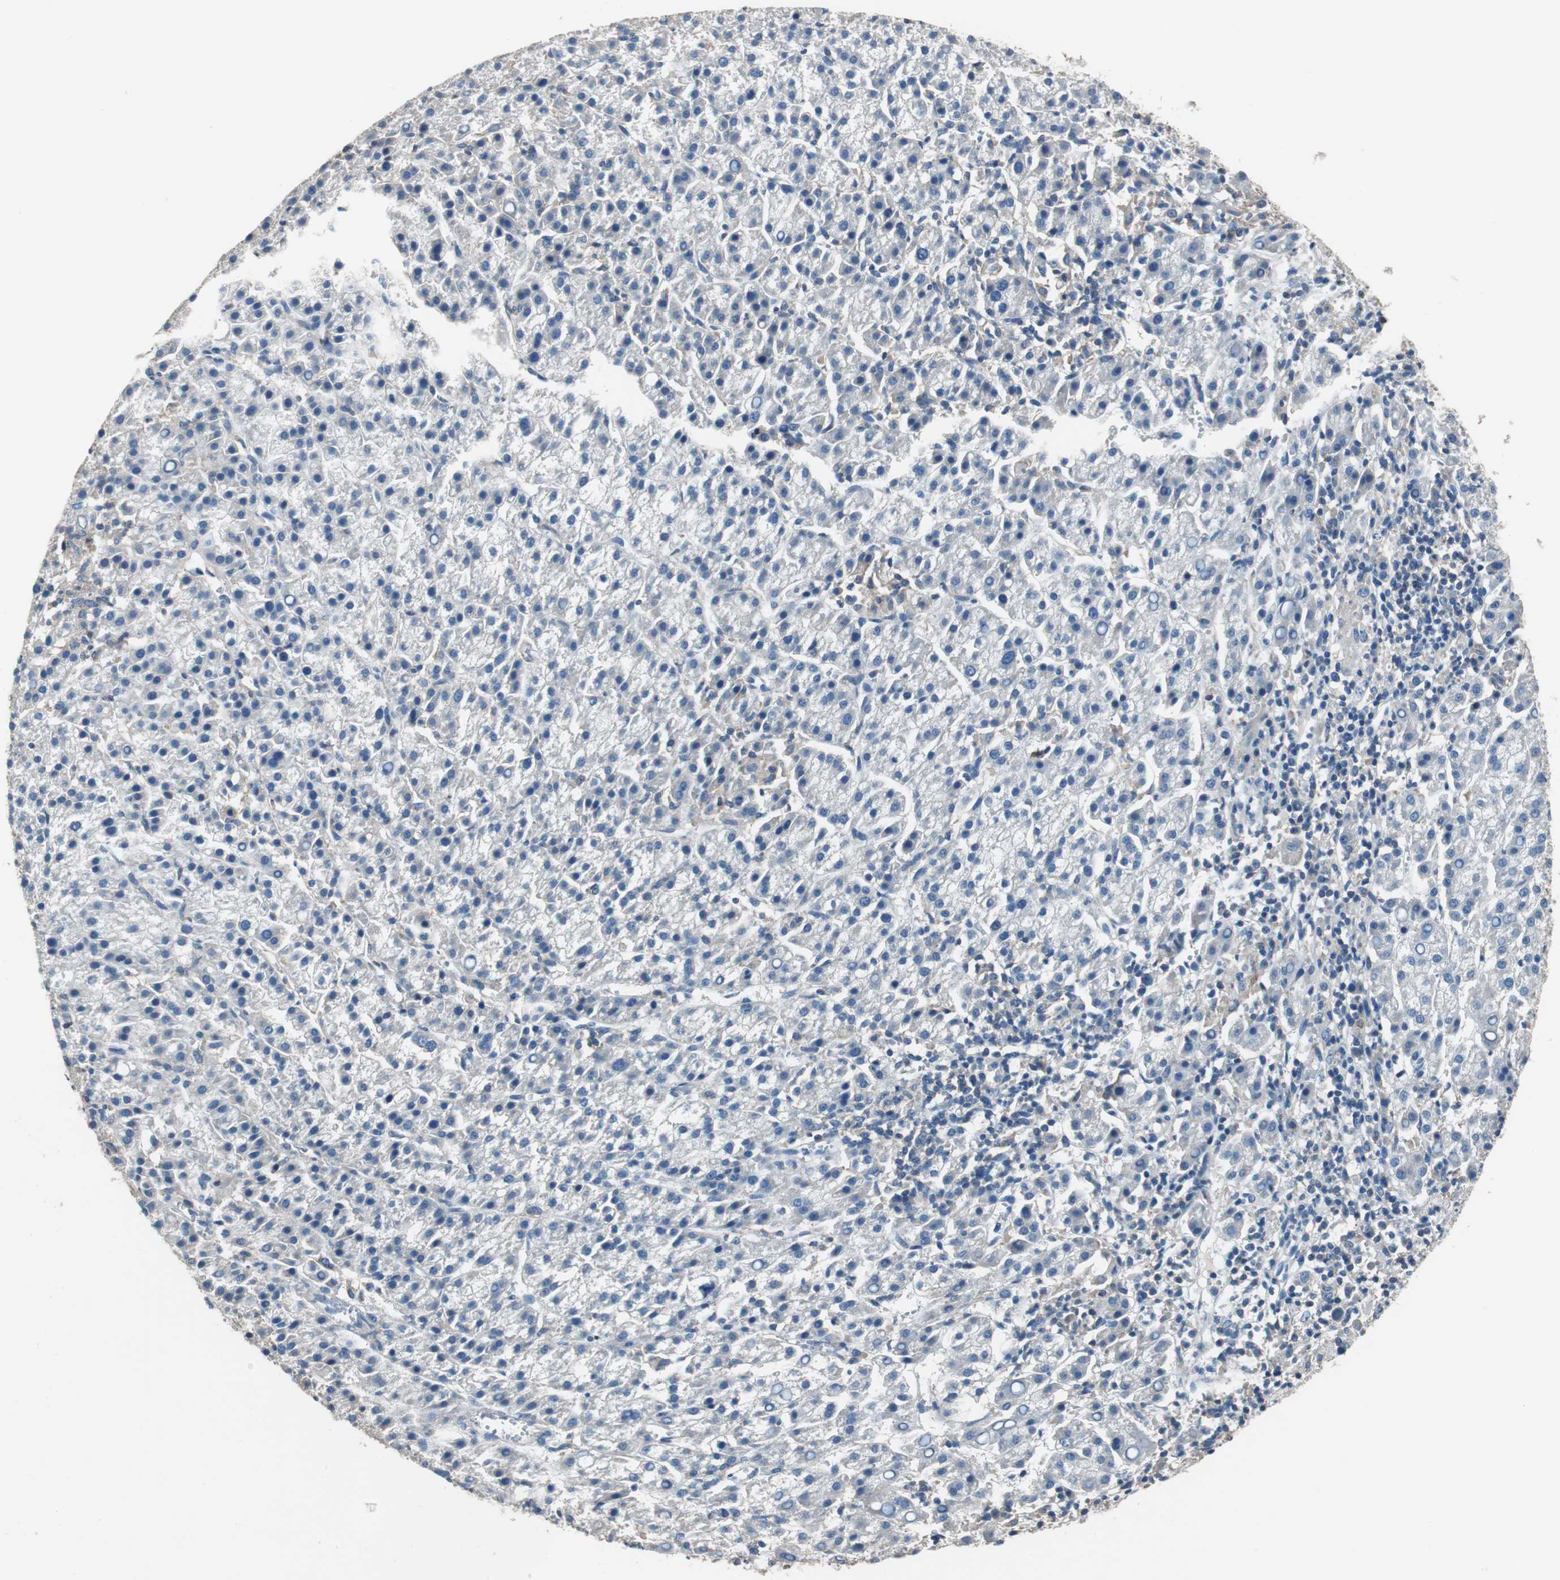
{"staining": {"intensity": "negative", "quantity": "none", "location": "none"}, "tissue": "liver cancer", "cell_type": "Tumor cells", "image_type": "cancer", "snomed": [{"axis": "morphology", "description": "Carcinoma, Hepatocellular, NOS"}, {"axis": "topography", "description": "Liver"}], "caption": "Liver cancer was stained to show a protein in brown. There is no significant expression in tumor cells.", "gene": "PRKCA", "patient": {"sex": "female", "age": 58}}